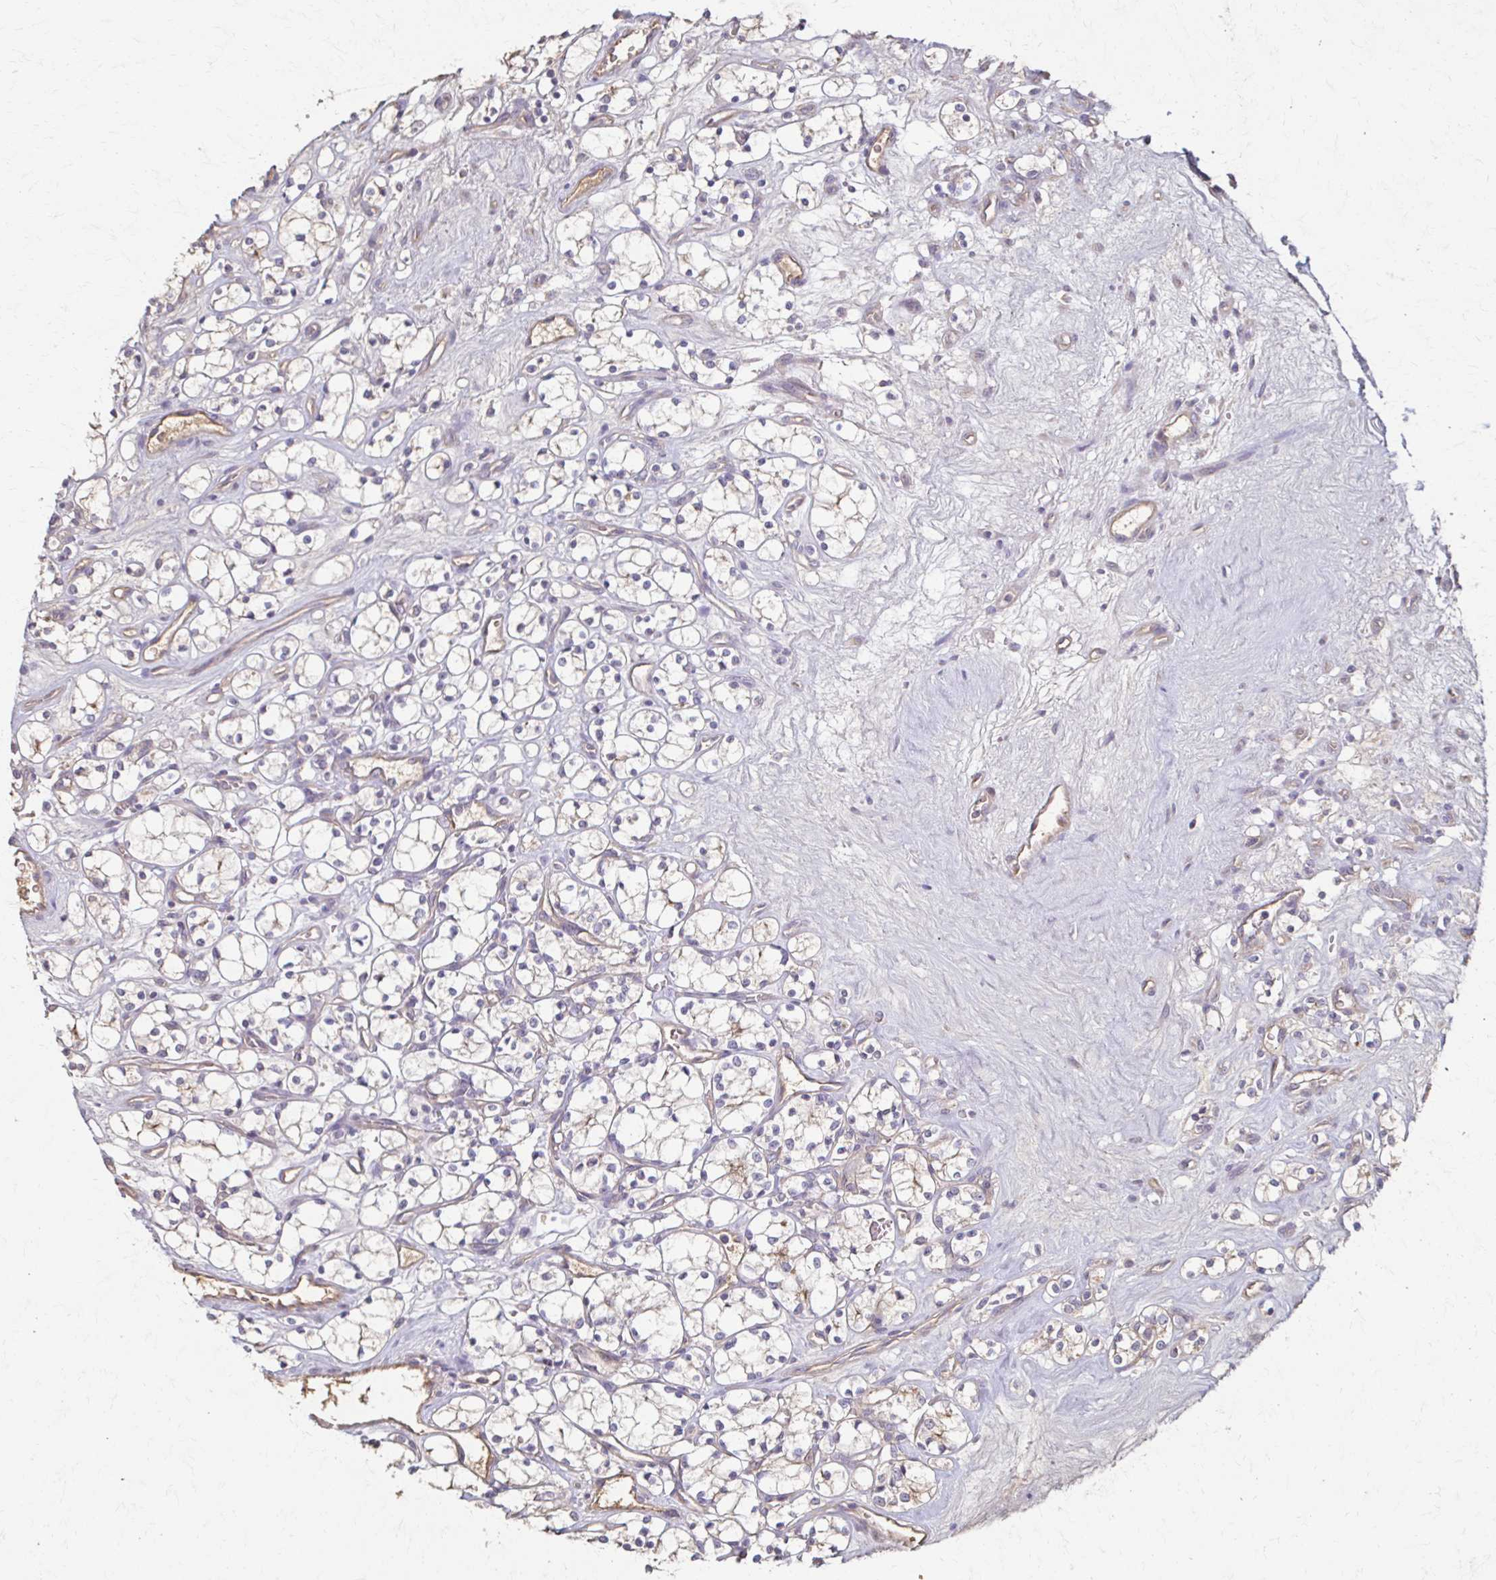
{"staining": {"intensity": "negative", "quantity": "none", "location": "none"}, "tissue": "renal cancer", "cell_type": "Tumor cells", "image_type": "cancer", "snomed": [{"axis": "morphology", "description": "Adenocarcinoma, NOS"}, {"axis": "topography", "description": "Kidney"}], "caption": "IHC of human renal adenocarcinoma reveals no staining in tumor cells.", "gene": "IL18BP", "patient": {"sex": "female", "age": 69}}